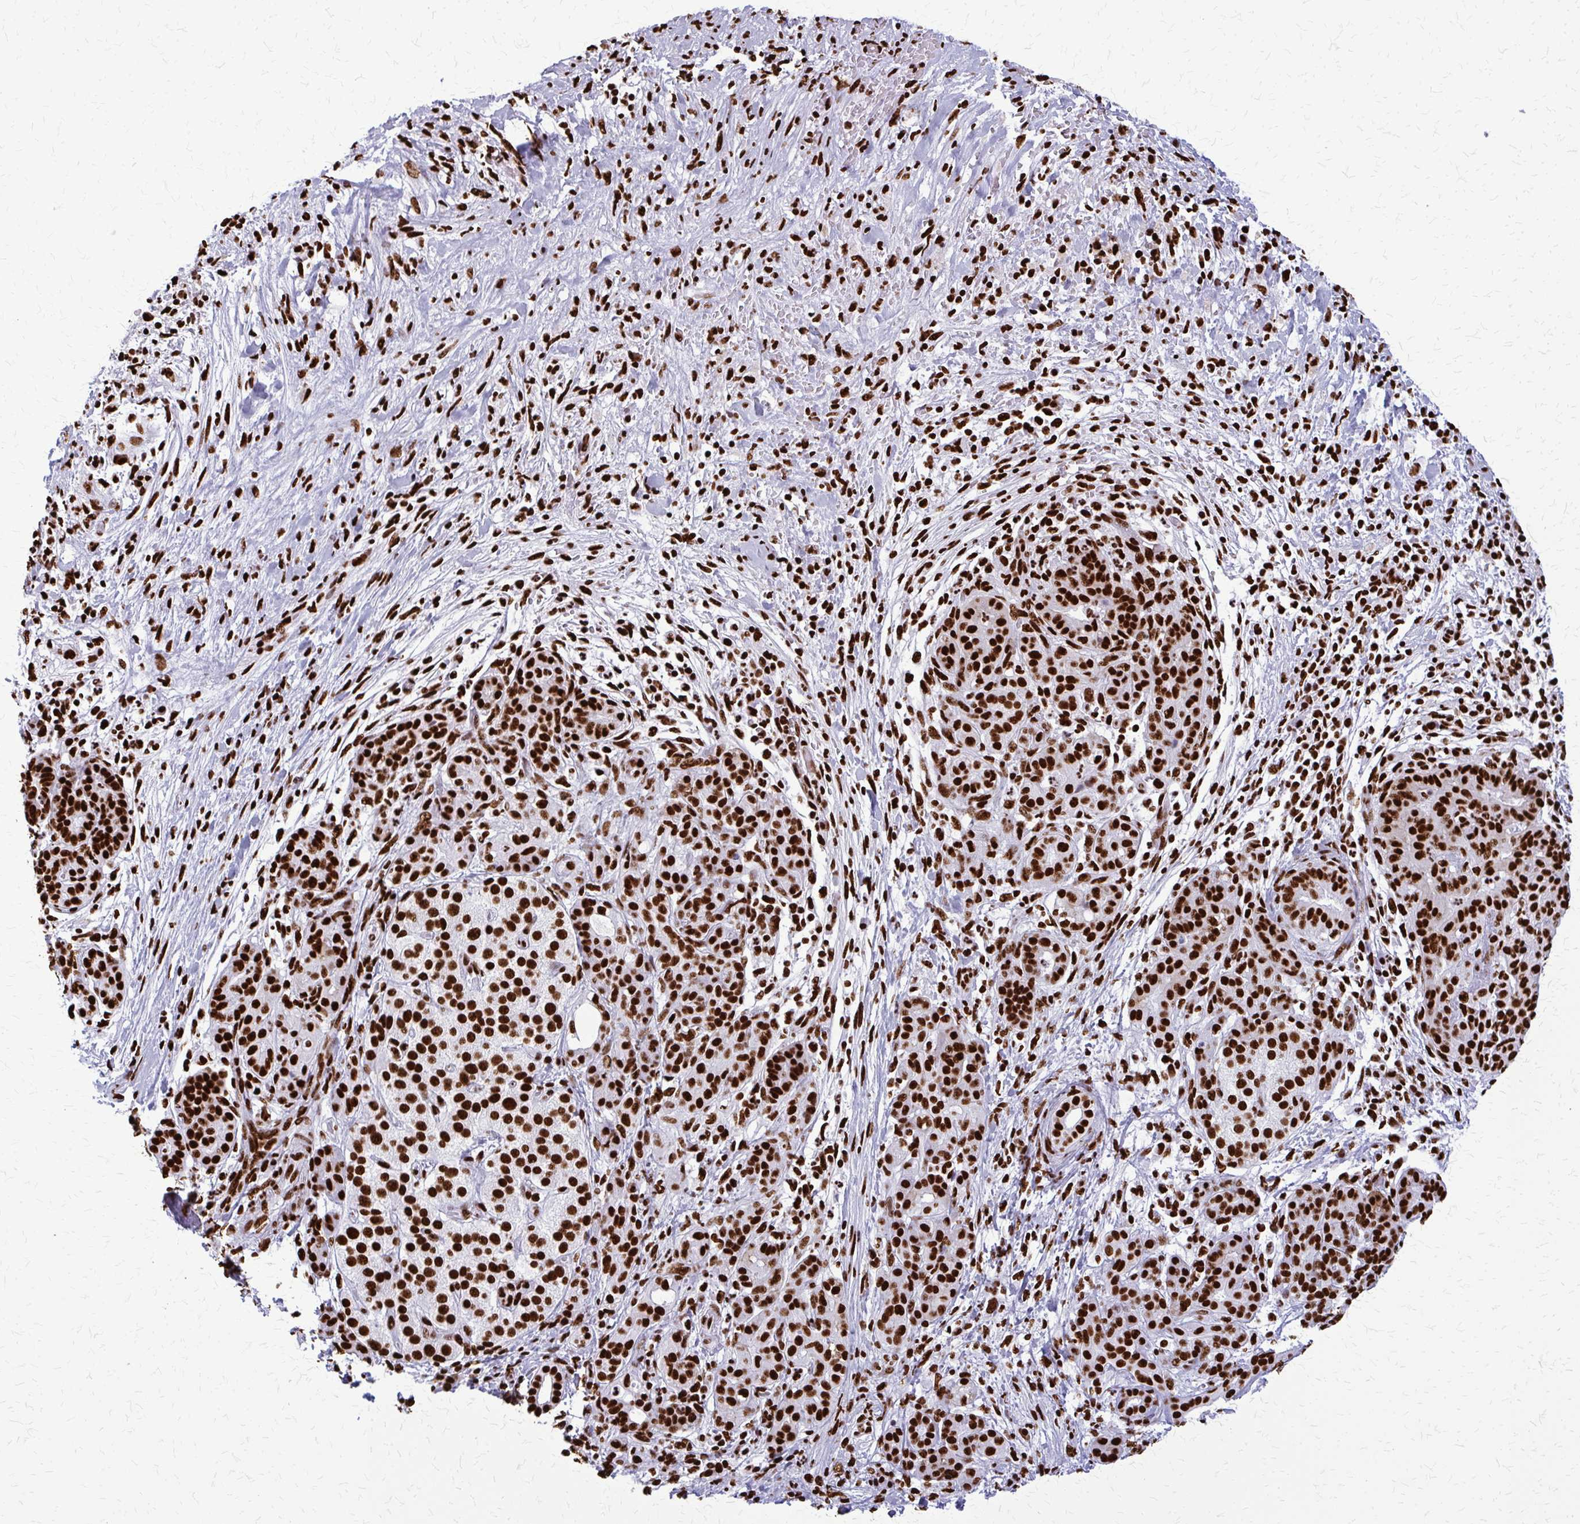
{"staining": {"intensity": "strong", "quantity": ">75%", "location": "nuclear"}, "tissue": "pancreatic cancer", "cell_type": "Tumor cells", "image_type": "cancer", "snomed": [{"axis": "morphology", "description": "Adenocarcinoma, NOS"}, {"axis": "topography", "description": "Pancreas"}], "caption": "An IHC histopathology image of neoplastic tissue is shown. Protein staining in brown highlights strong nuclear positivity in pancreatic cancer within tumor cells.", "gene": "SFPQ", "patient": {"sex": "male", "age": 44}}